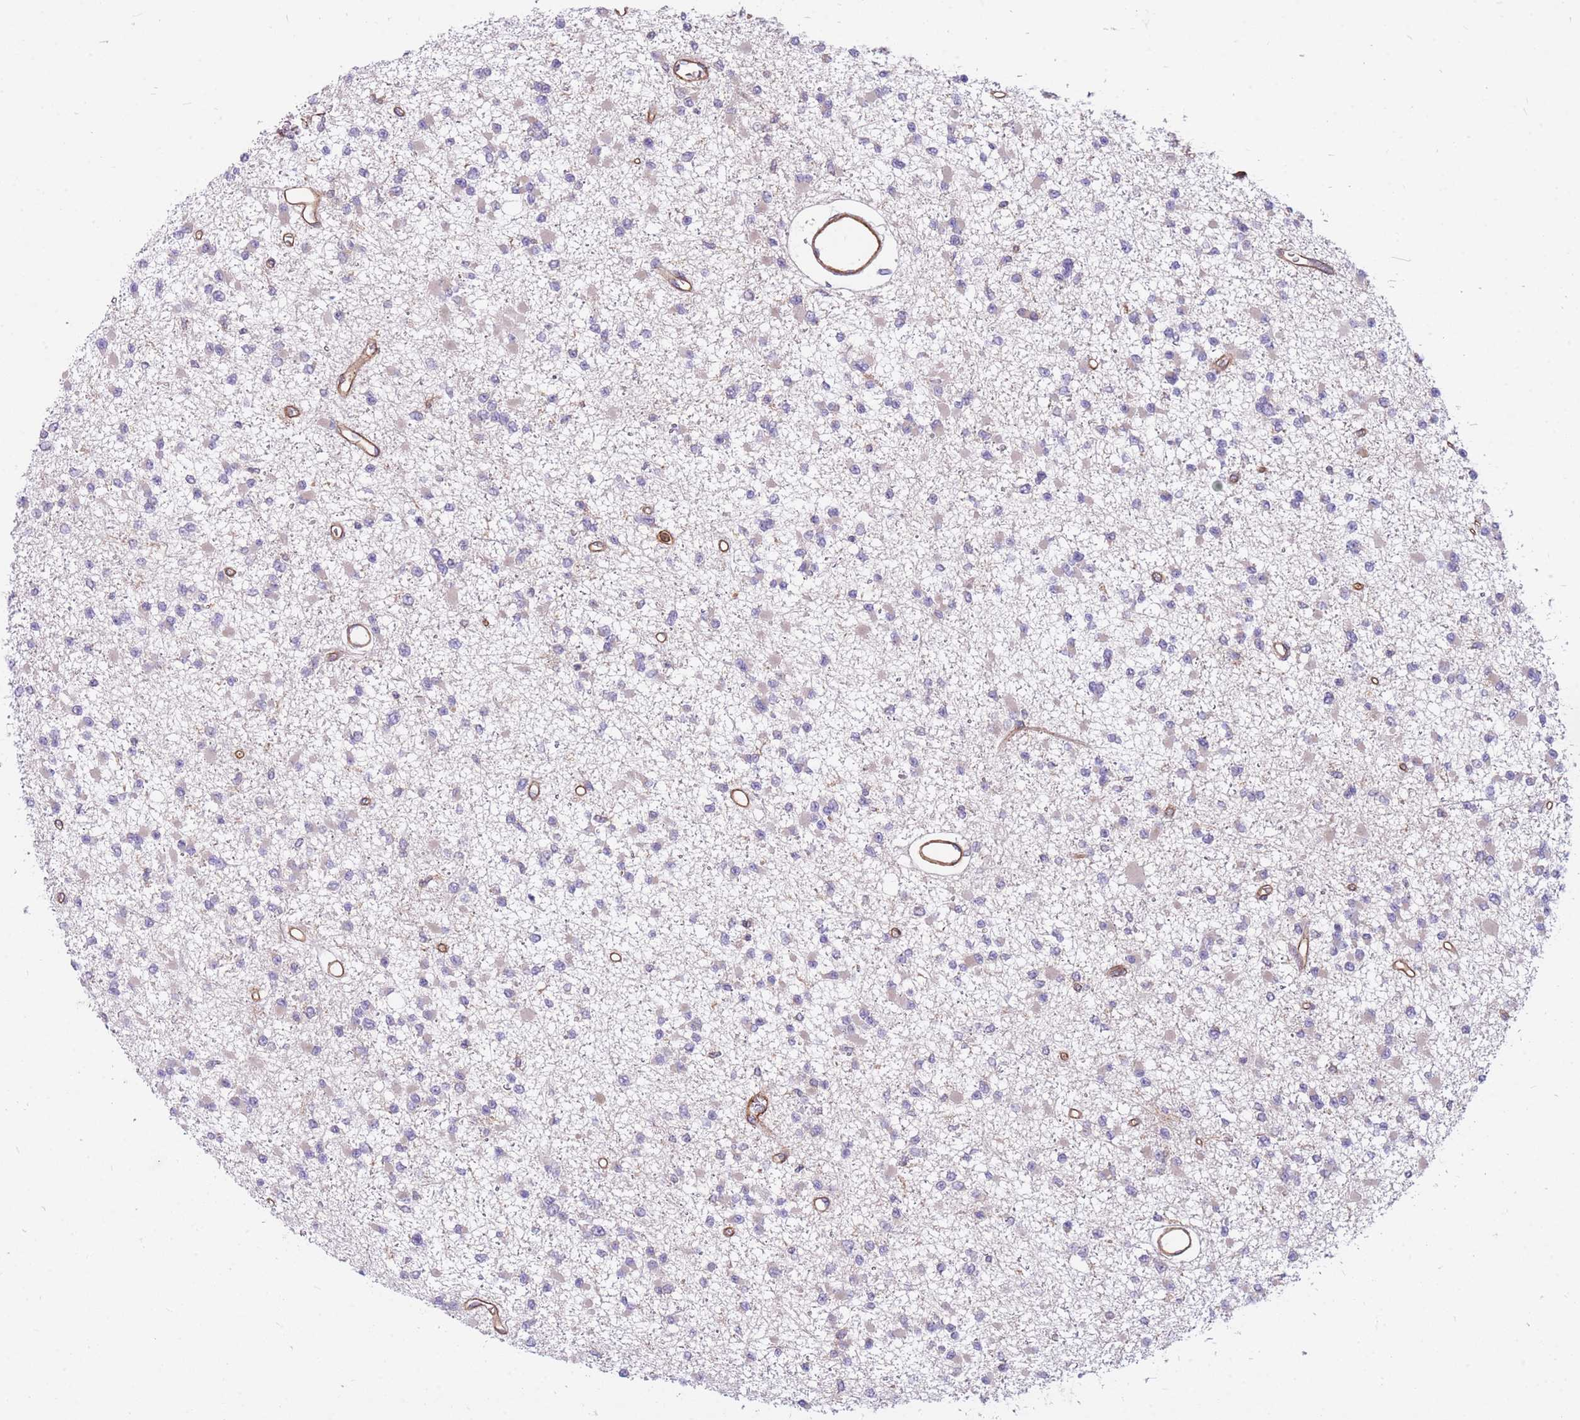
{"staining": {"intensity": "negative", "quantity": "none", "location": "none"}, "tissue": "glioma", "cell_type": "Tumor cells", "image_type": "cancer", "snomed": [{"axis": "morphology", "description": "Glioma, malignant, Low grade"}, {"axis": "topography", "description": "Brain"}], "caption": "A high-resolution histopathology image shows immunohistochemistry (IHC) staining of malignant glioma (low-grade), which displays no significant expression in tumor cells.", "gene": "GGA1", "patient": {"sex": "female", "age": 22}}